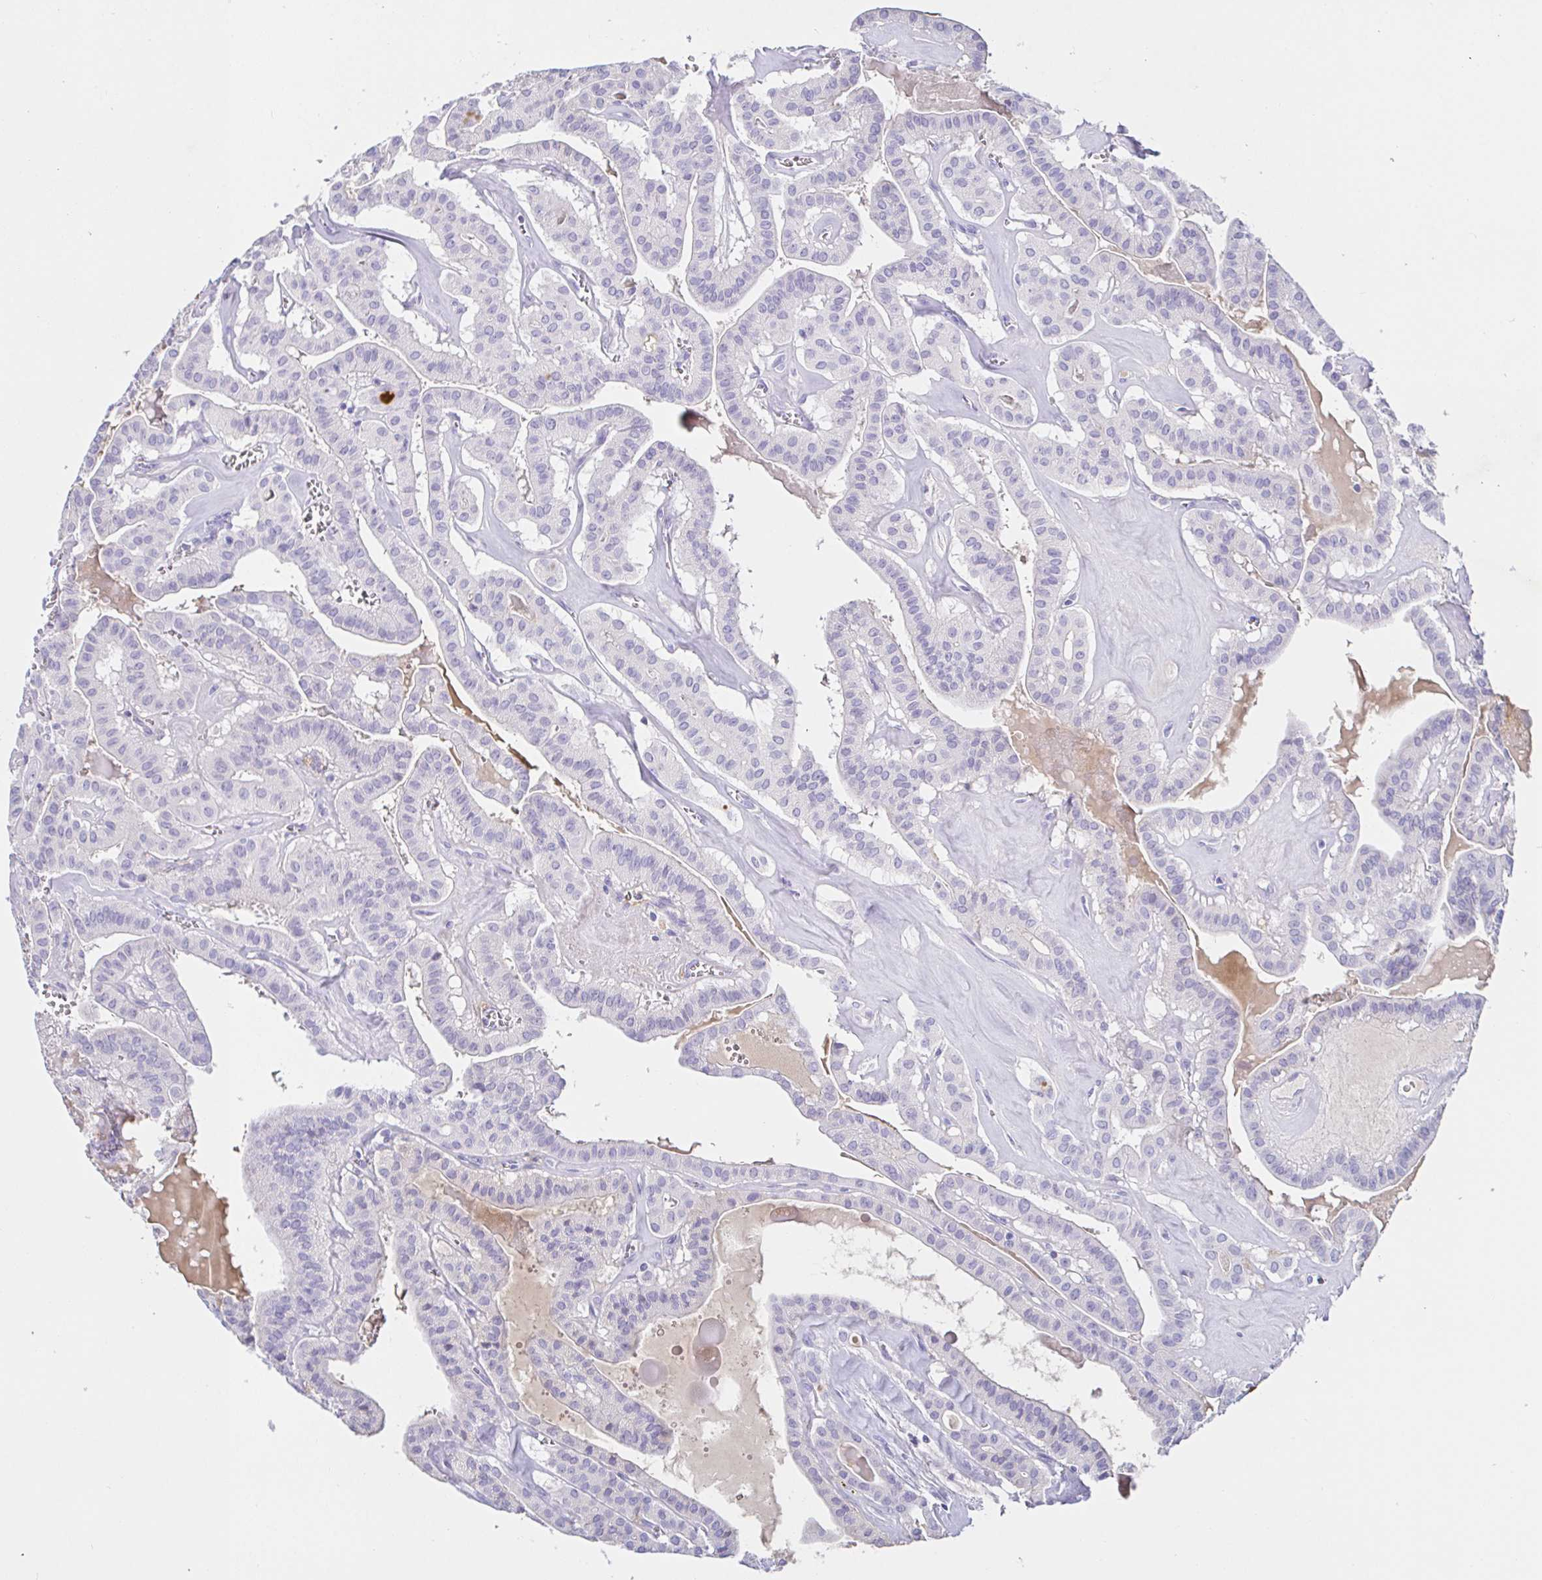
{"staining": {"intensity": "negative", "quantity": "none", "location": "none"}, "tissue": "thyroid cancer", "cell_type": "Tumor cells", "image_type": "cancer", "snomed": [{"axis": "morphology", "description": "Papillary adenocarcinoma, NOS"}, {"axis": "topography", "description": "Thyroid gland"}], "caption": "The photomicrograph demonstrates no significant positivity in tumor cells of thyroid cancer (papillary adenocarcinoma).", "gene": "SAA4", "patient": {"sex": "male", "age": 52}}